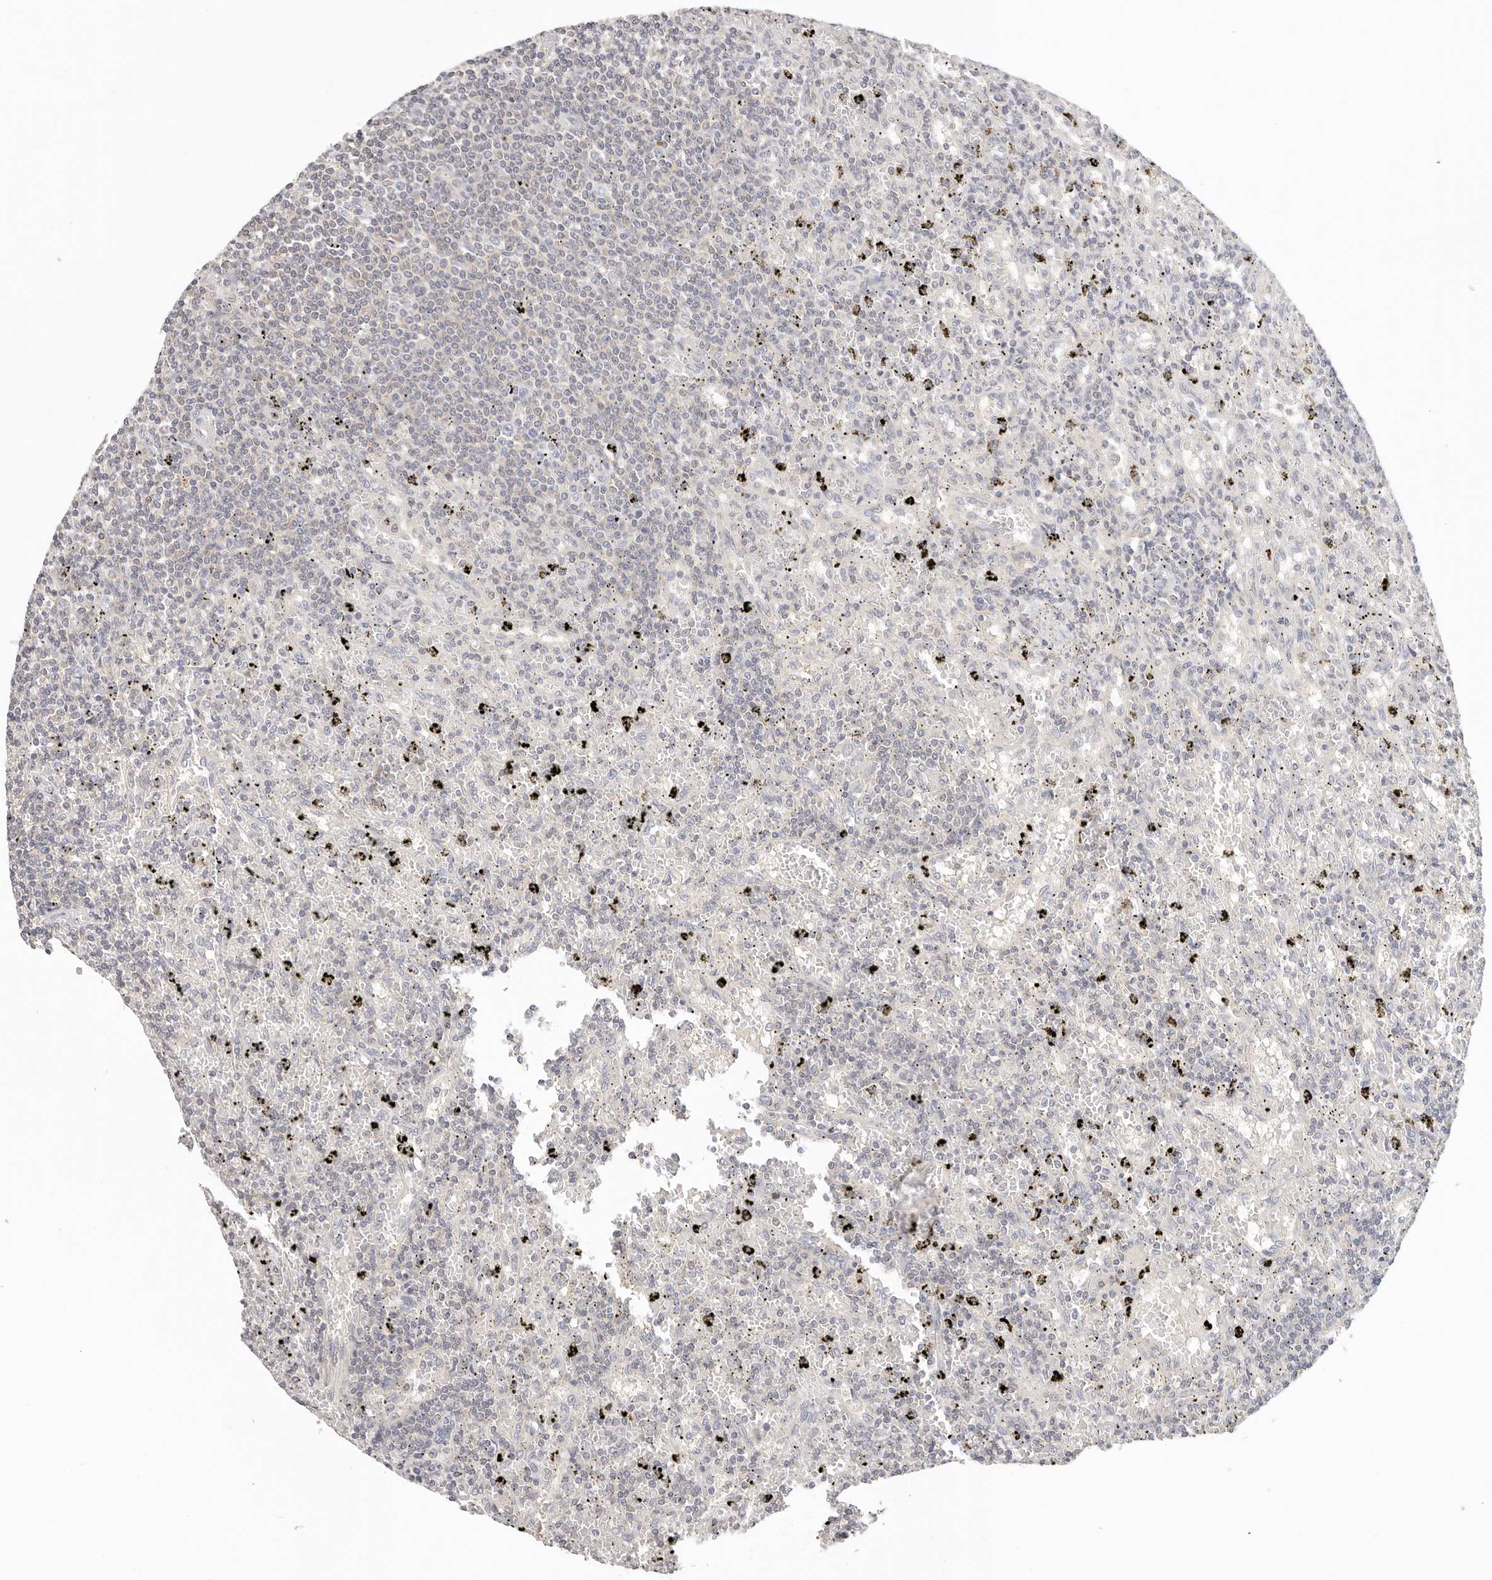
{"staining": {"intensity": "negative", "quantity": "none", "location": "none"}, "tissue": "lymphoma", "cell_type": "Tumor cells", "image_type": "cancer", "snomed": [{"axis": "morphology", "description": "Malignant lymphoma, non-Hodgkin's type, Low grade"}, {"axis": "topography", "description": "Spleen"}], "caption": "This is an IHC image of malignant lymphoma, non-Hodgkin's type (low-grade). There is no expression in tumor cells.", "gene": "GGPS1", "patient": {"sex": "male", "age": 76}}